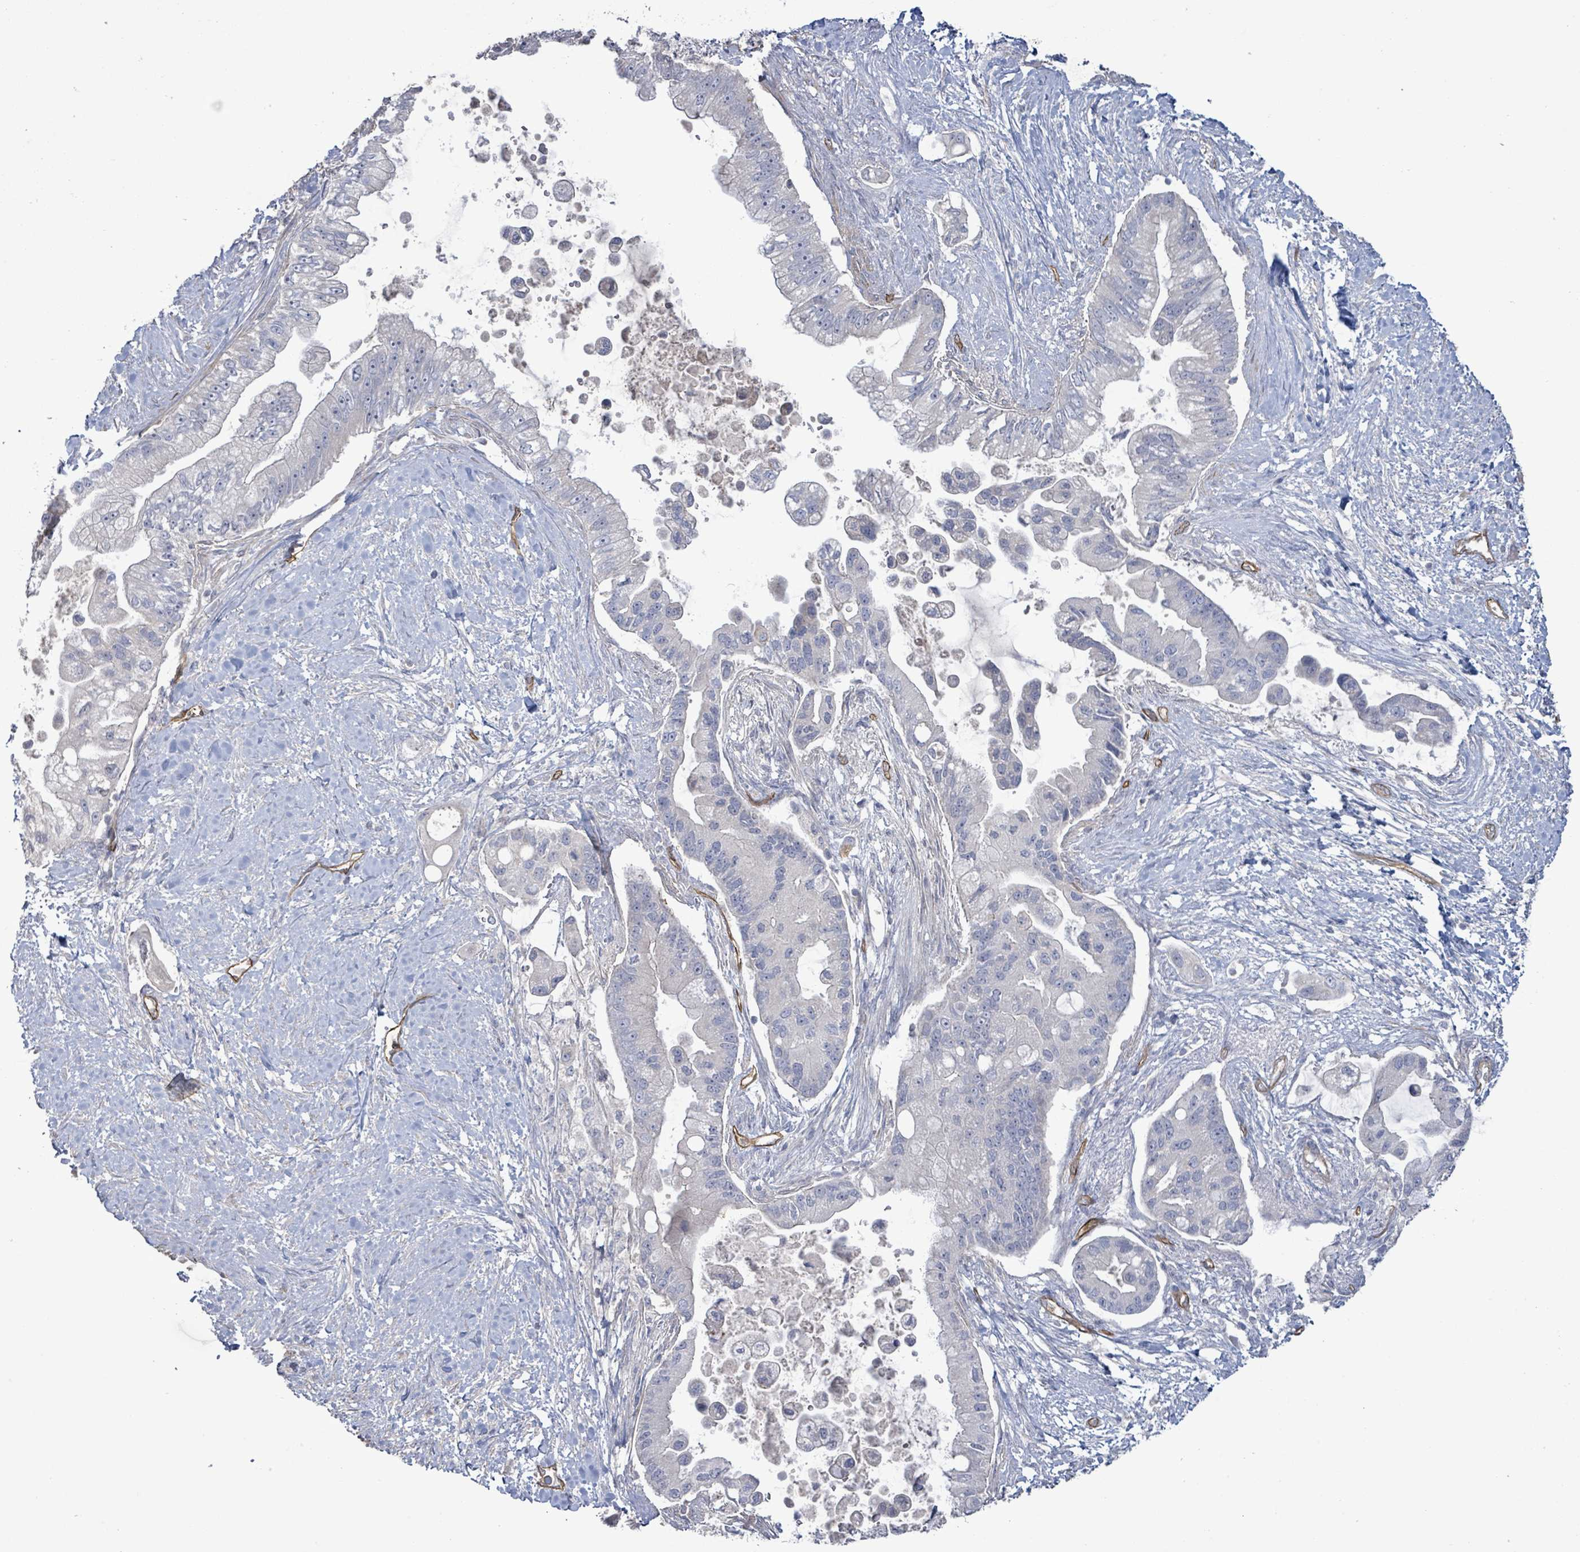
{"staining": {"intensity": "negative", "quantity": "none", "location": "none"}, "tissue": "pancreatic cancer", "cell_type": "Tumor cells", "image_type": "cancer", "snomed": [{"axis": "morphology", "description": "Adenocarcinoma, NOS"}, {"axis": "topography", "description": "Pancreas"}], "caption": "DAB (3,3'-diaminobenzidine) immunohistochemical staining of human adenocarcinoma (pancreatic) exhibits no significant positivity in tumor cells.", "gene": "KANK3", "patient": {"sex": "male", "age": 57}}